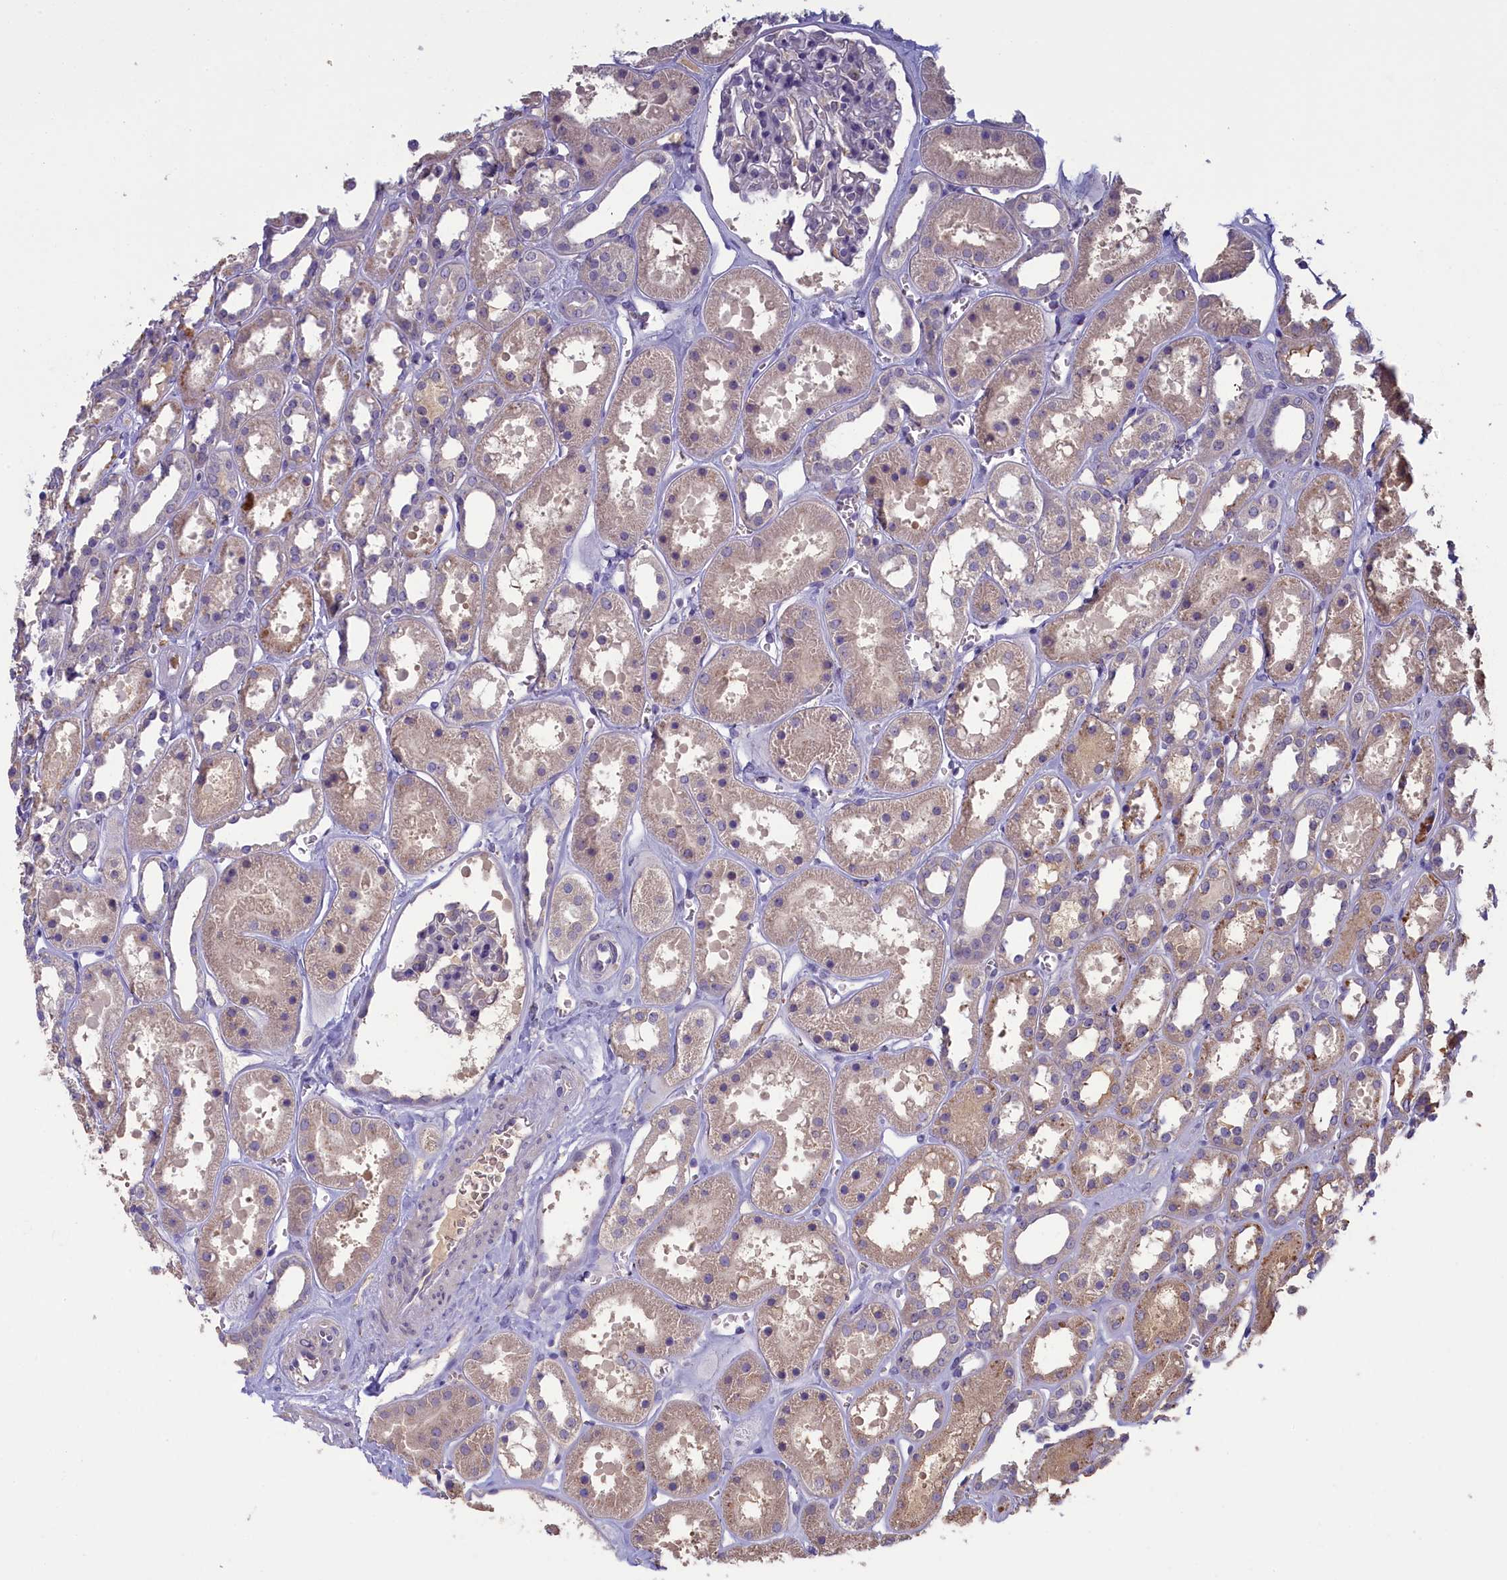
{"staining": {"intensity": "negative", "quantity": "none", "location": "none"}, "tissue": "kidney", "cell_type": "Cells in glomeruli", "image_type": "normal", "snomed": [{"axis": "morphology", "description": "Normal tissue, NOS"}, {"axis": "topography", "description": "Kidney"}], "caption": "An immunohistochemistry histopathology image of normal kidney is shown. There is no staining in cells in glomeruli of kidney.", "gene": "ATF7IP2", "patient": {"sex": "female", "age": 41}}